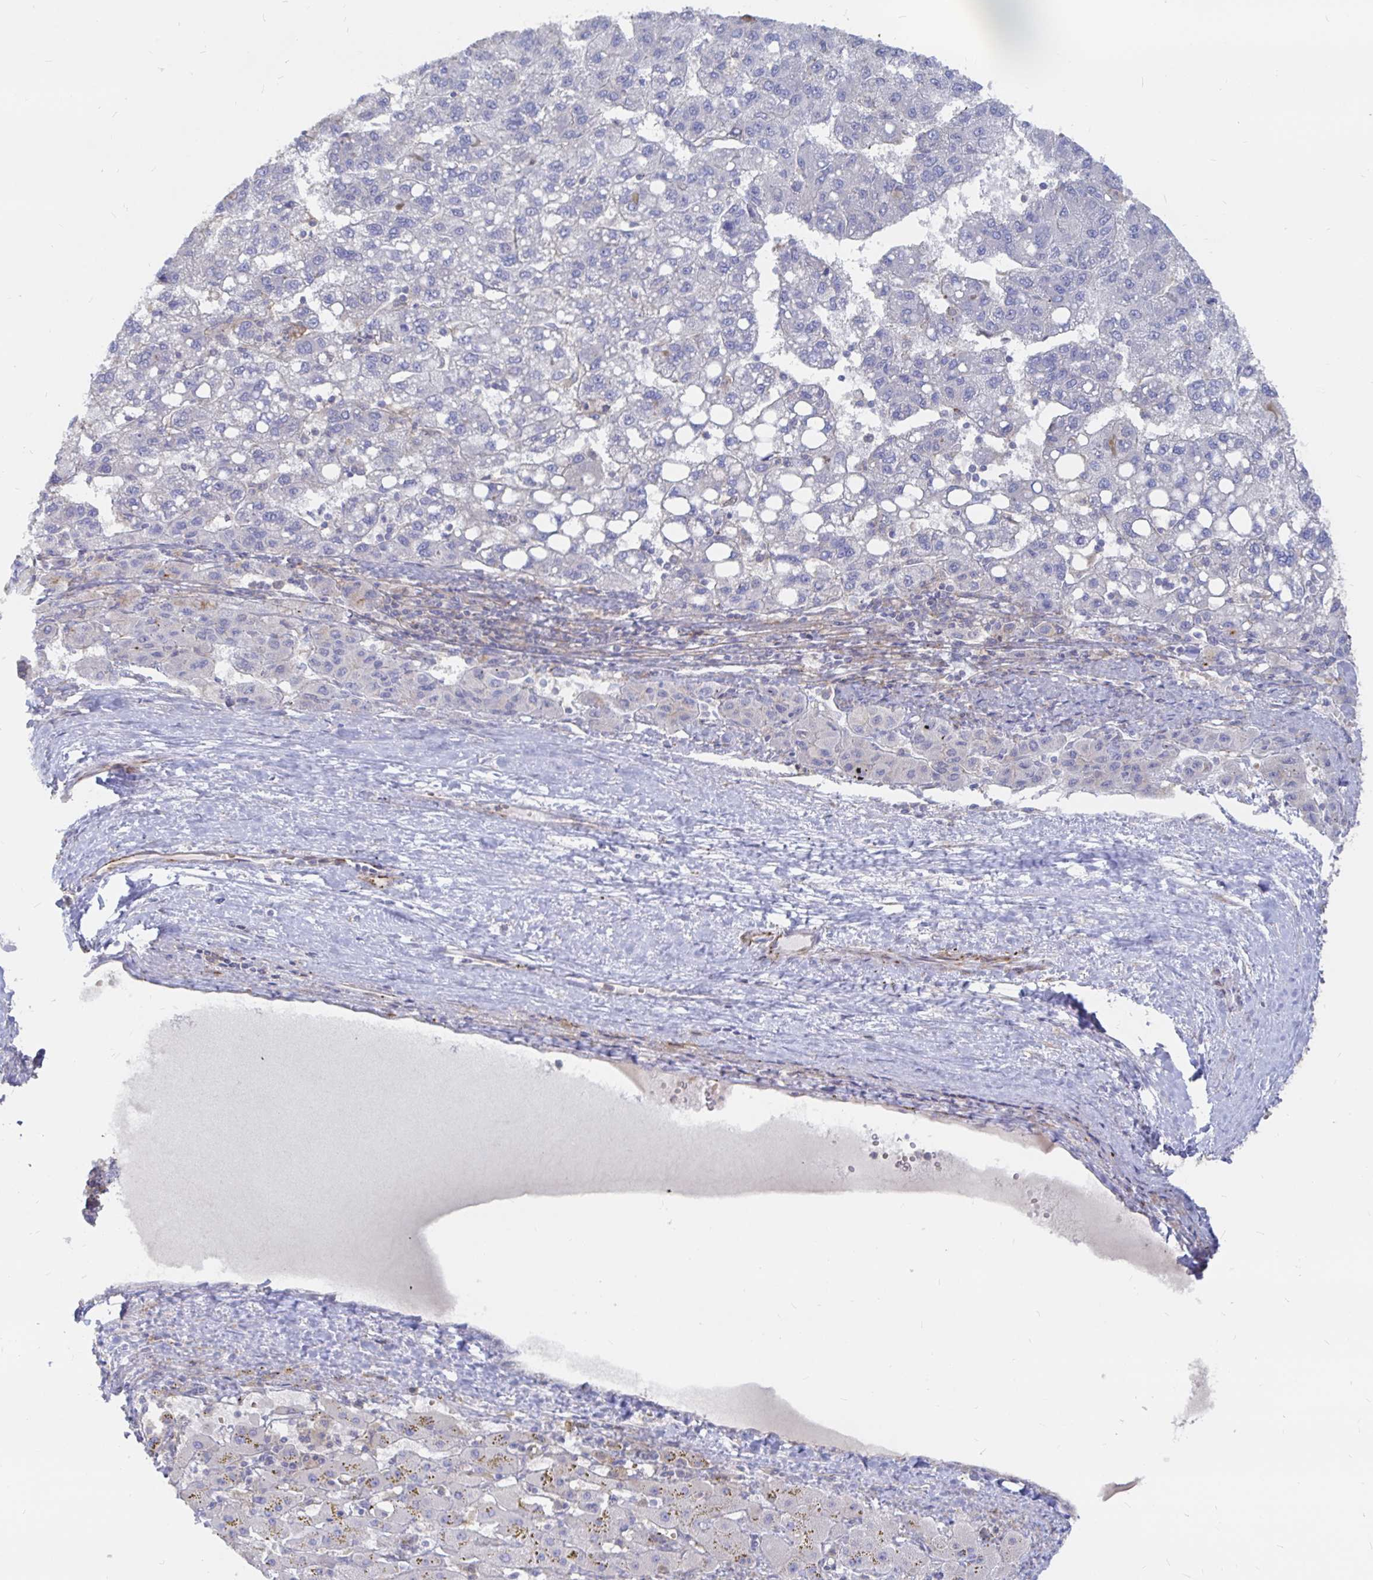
{"staining": {"intensity": "negative", "quantity": "none", "location": "none"}, "tissue": "liver cancer", "cell_type": "Tumor cells", "image_type": "cancer", "snomed": [{"axis": "morphology", "description": "Carcinoma, Hepatocellular, NOS"}, {"axis": "topography", "description": "Liver"}], "caption": "The image shows no staining of tumor cells in liver cancer (hepatocellular carcinoma). (Brightfield microscopy of DAB (3,3'-diaminobenzidine) immunohistochemistry (IHC) at high magnification).", "gene": "KCTD19", "patient": {"sex": "female", "age": 82}}